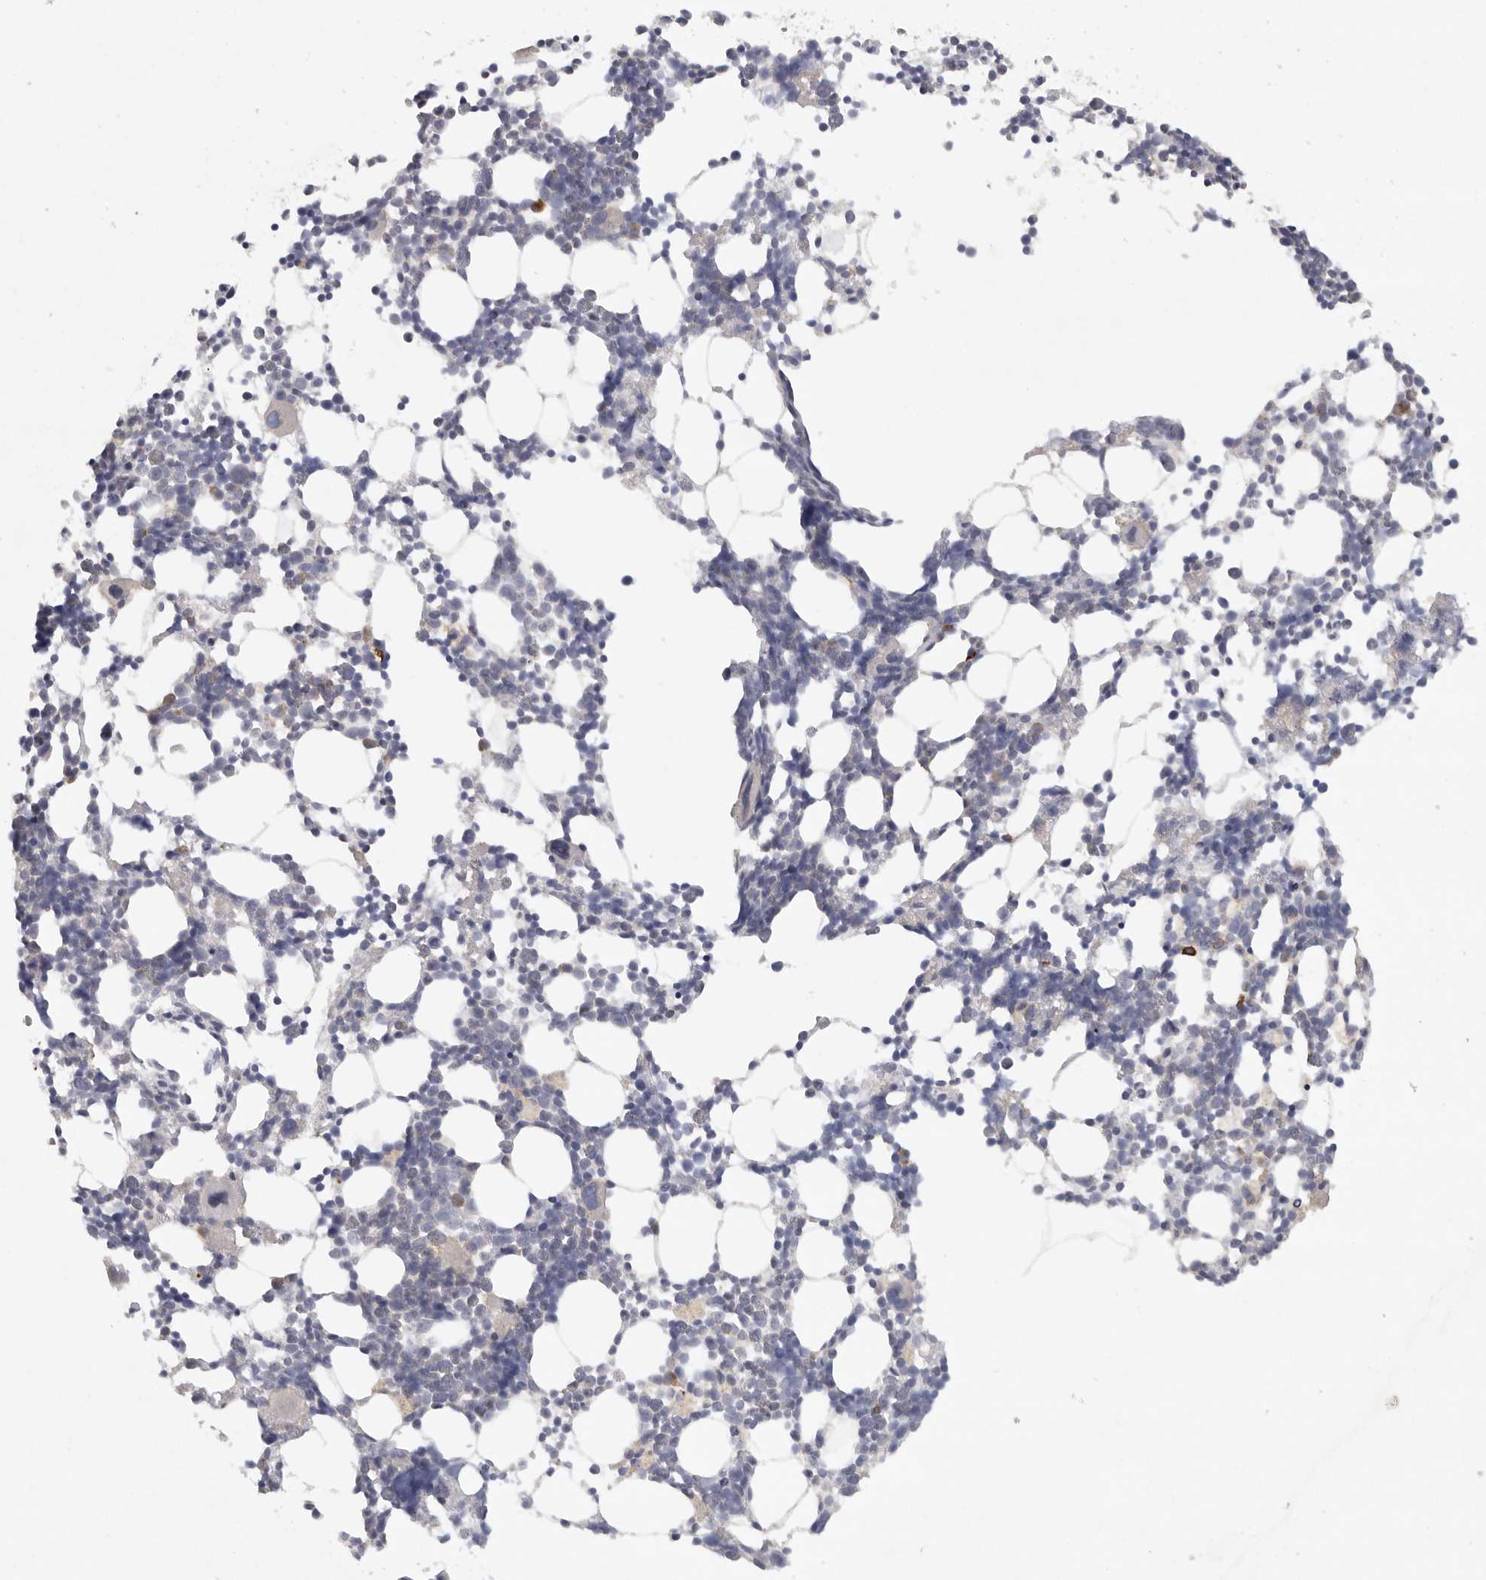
{"staining": {"intensity": "strong", "quantity": "<25%", "location": "cytoplasmic/membranous"}, "tissue": "bone marrow", "cell_type": "Hematopoietic cells", "image_type": "normal", "snomed": [{"axis": "morphology", "description": "Normal tissue, NOS"}, {"axis": "morphology", "description": "Inflammation, NOS"}, {"axis": "topography", "description": "Bone marrow"}], "caption": "Brown immunohistochemical staining in unremarkable human bone marrow exhibits strong cytoplasmic/membranous positivity in approximately <25% of hematopoietic cells.", "gene": "TMEM69", "patient": {"sex": "male", "age": 21}}